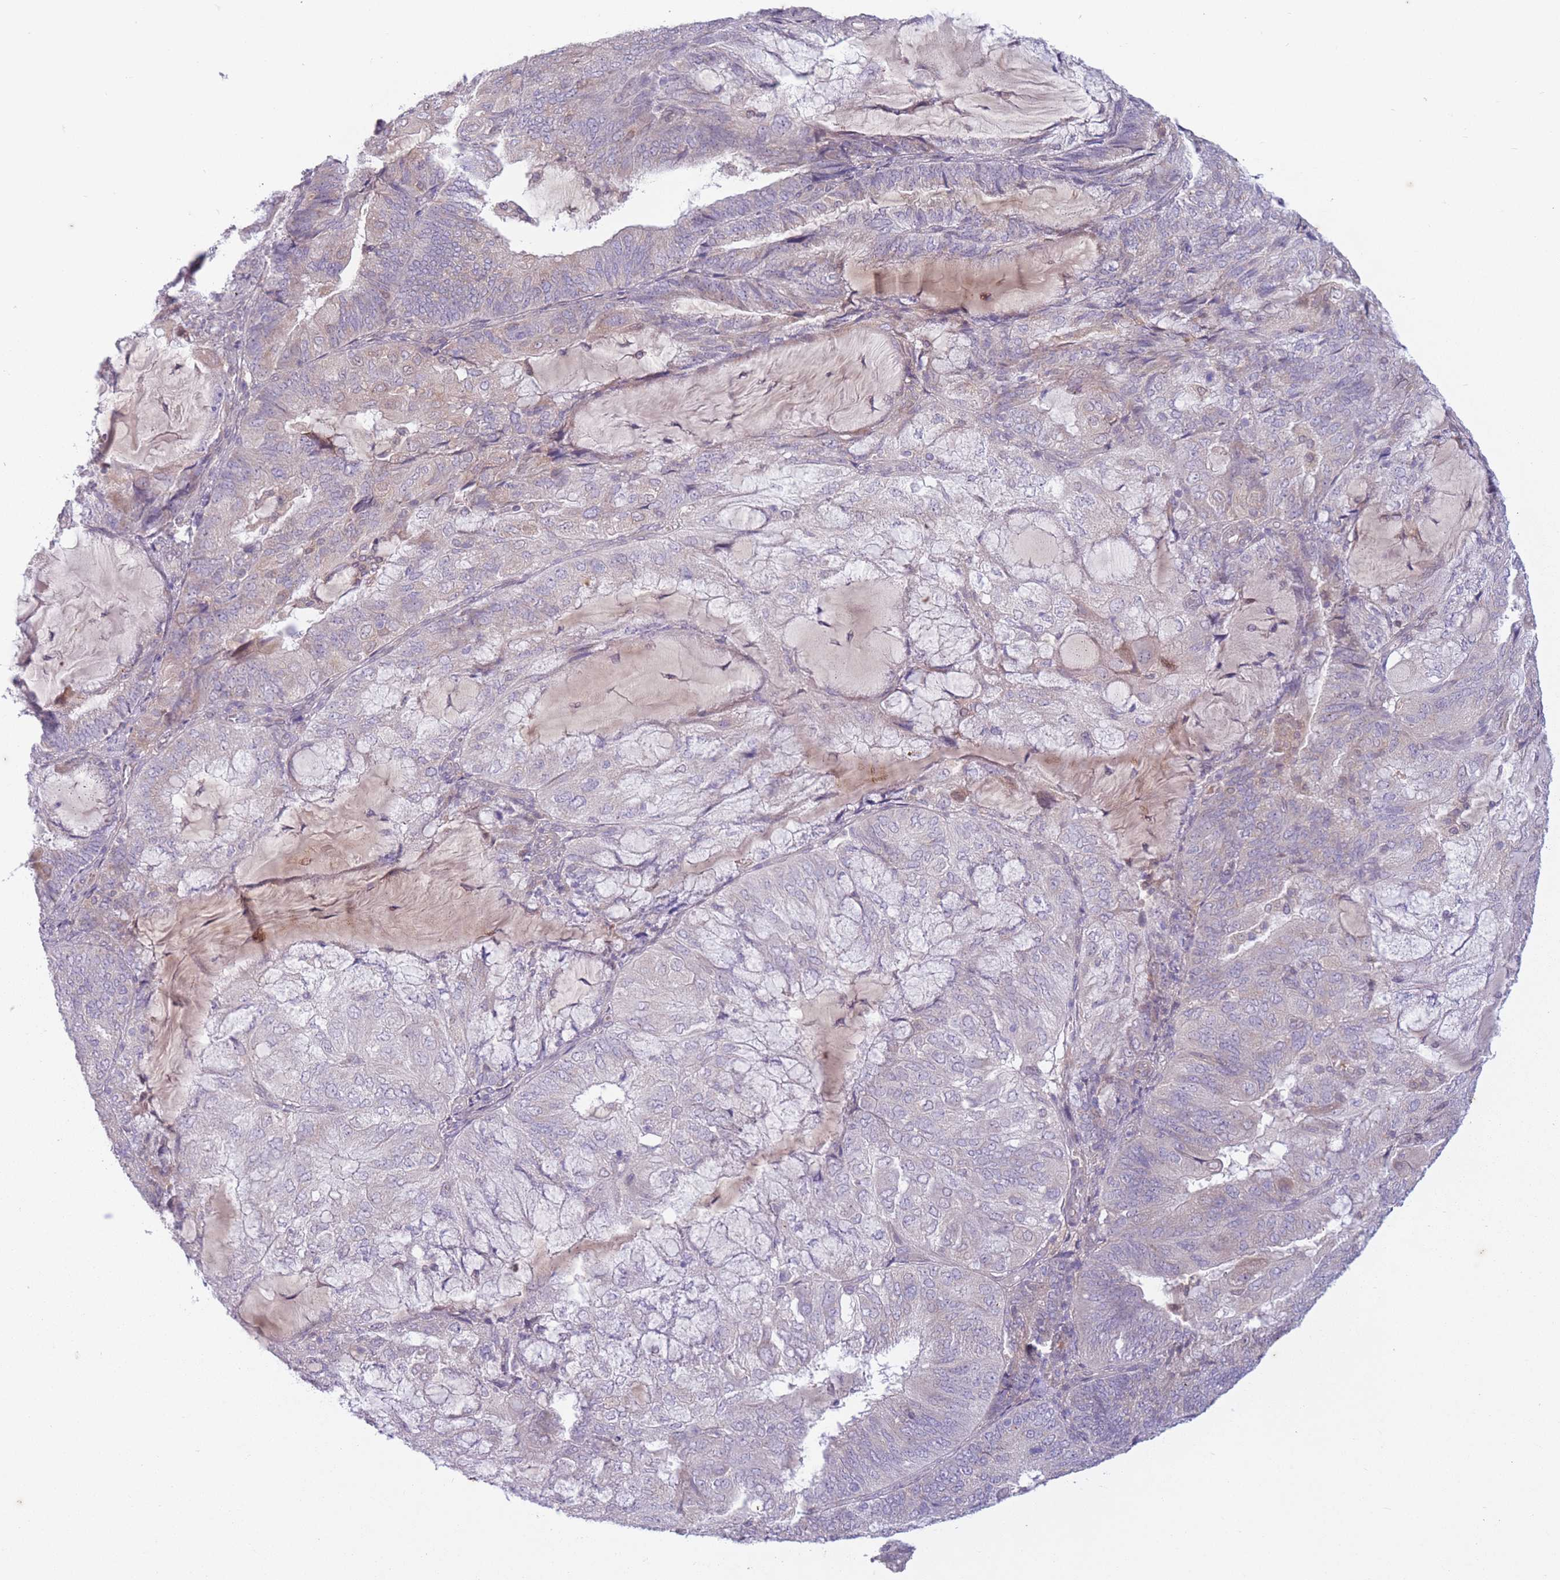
{"staining": {"intensity": "negative", "quantity": "none", "location": "none"}, "tissue": "endometrial cancer", "cell_type": "Tumor cells", "image_type": "cancer", "snomed": [{"axis": "morphology", "description": "Adenocarcinoma, NOS"}, {"axis": "topography", "description": "Endometrium"}], "caption": "Immunohistochemistry image of endometrial cancer stained for a protein (brown), which displays no expression in tumor cells. (Stains: DAB IHC with hematoxylin counter stain, Microscopy: brightfield microscopy at high magnification).", "gene": "ARPIN", "patient": {"sex": "female", "age": 81}}